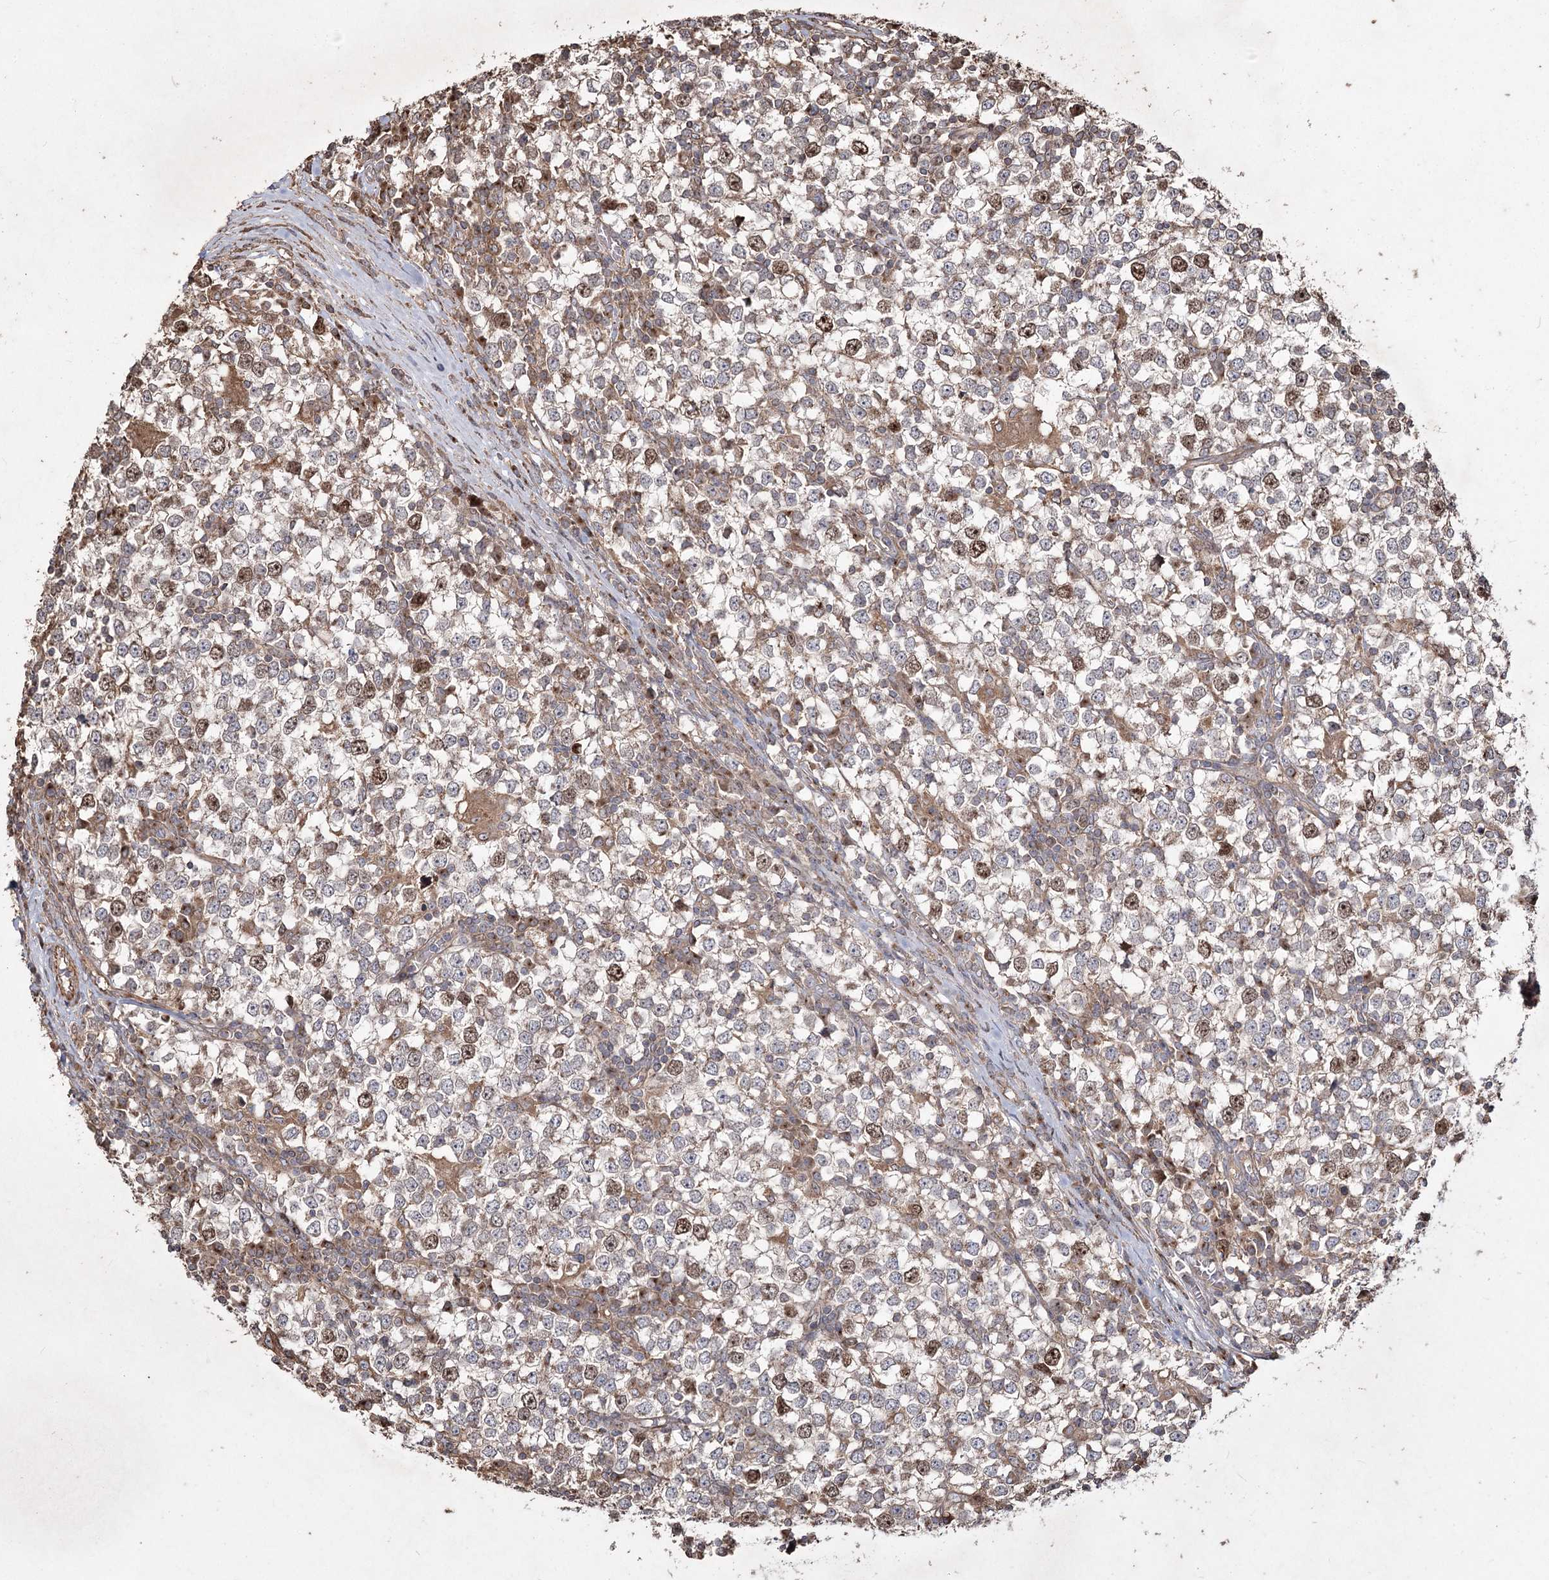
{"staining": {"intensity": "moderate", "quantity": "<25%", "location": "nuclear"}, "tissue": "testis cancer", "cell_type": "Tumor cells", "image_type": "cancer", "snomed": [{"axis": "morphology", "description": "Seminoma, NOS"}, {"axis": "topography", "description": "Testis"}], "caption": "A micrograph of human seminoma (testis) stained for a protein shows moderate nuclear brown staining in tumor cells.", "gene": "PRC1", "patient": {"sex": "male", "age": 65}}